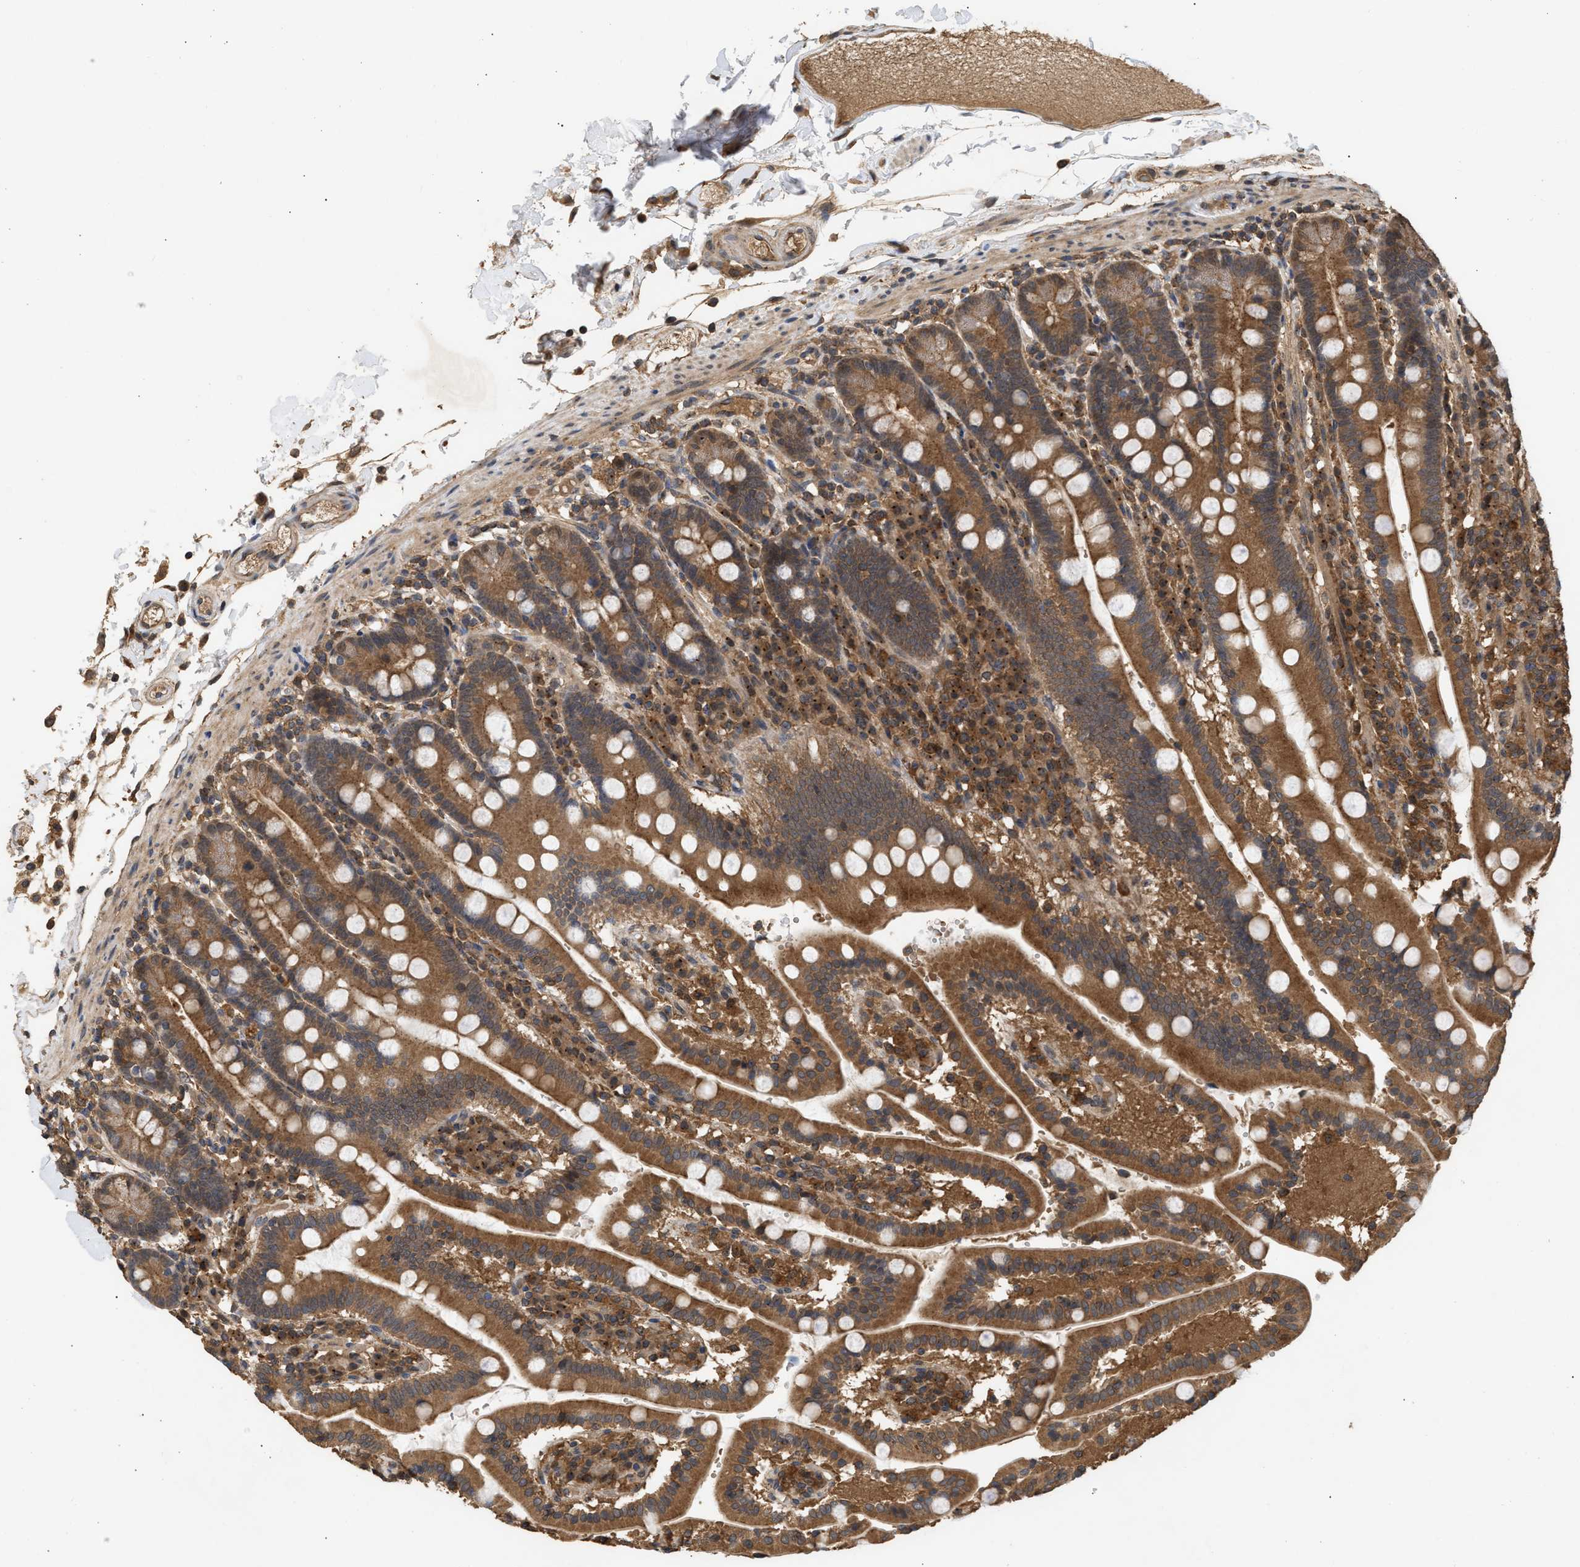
{"staining": {"intensity": "strong", "quantity": ">75%", "location": "cytoplasmic/membranous"}, "tissue": "duodenum", "cell_type": "Glandular cells", "image_type": "normal", "snomed": [{"axis": "morphology", "description": "Normal tissue, NOS"}, {"axis": "topography", "description": "Small intestine, NOS"}], "caption": "Immunohistochemistry (IHC) (DAB (3,3'-diaminobenzidine)) staining of unremarkable human duodenum demonstrates strong cytoplasmic/membranous protein positivity in approximately >75% of glandular cells. (Stains: DAB (3,3'-diaminobenzidine) in brown, nuclei in blue, Microscopy: brightfield microscopy at high magnification).", "gene": "FITM1", "patient": {"sex": "female", "age": 71}}